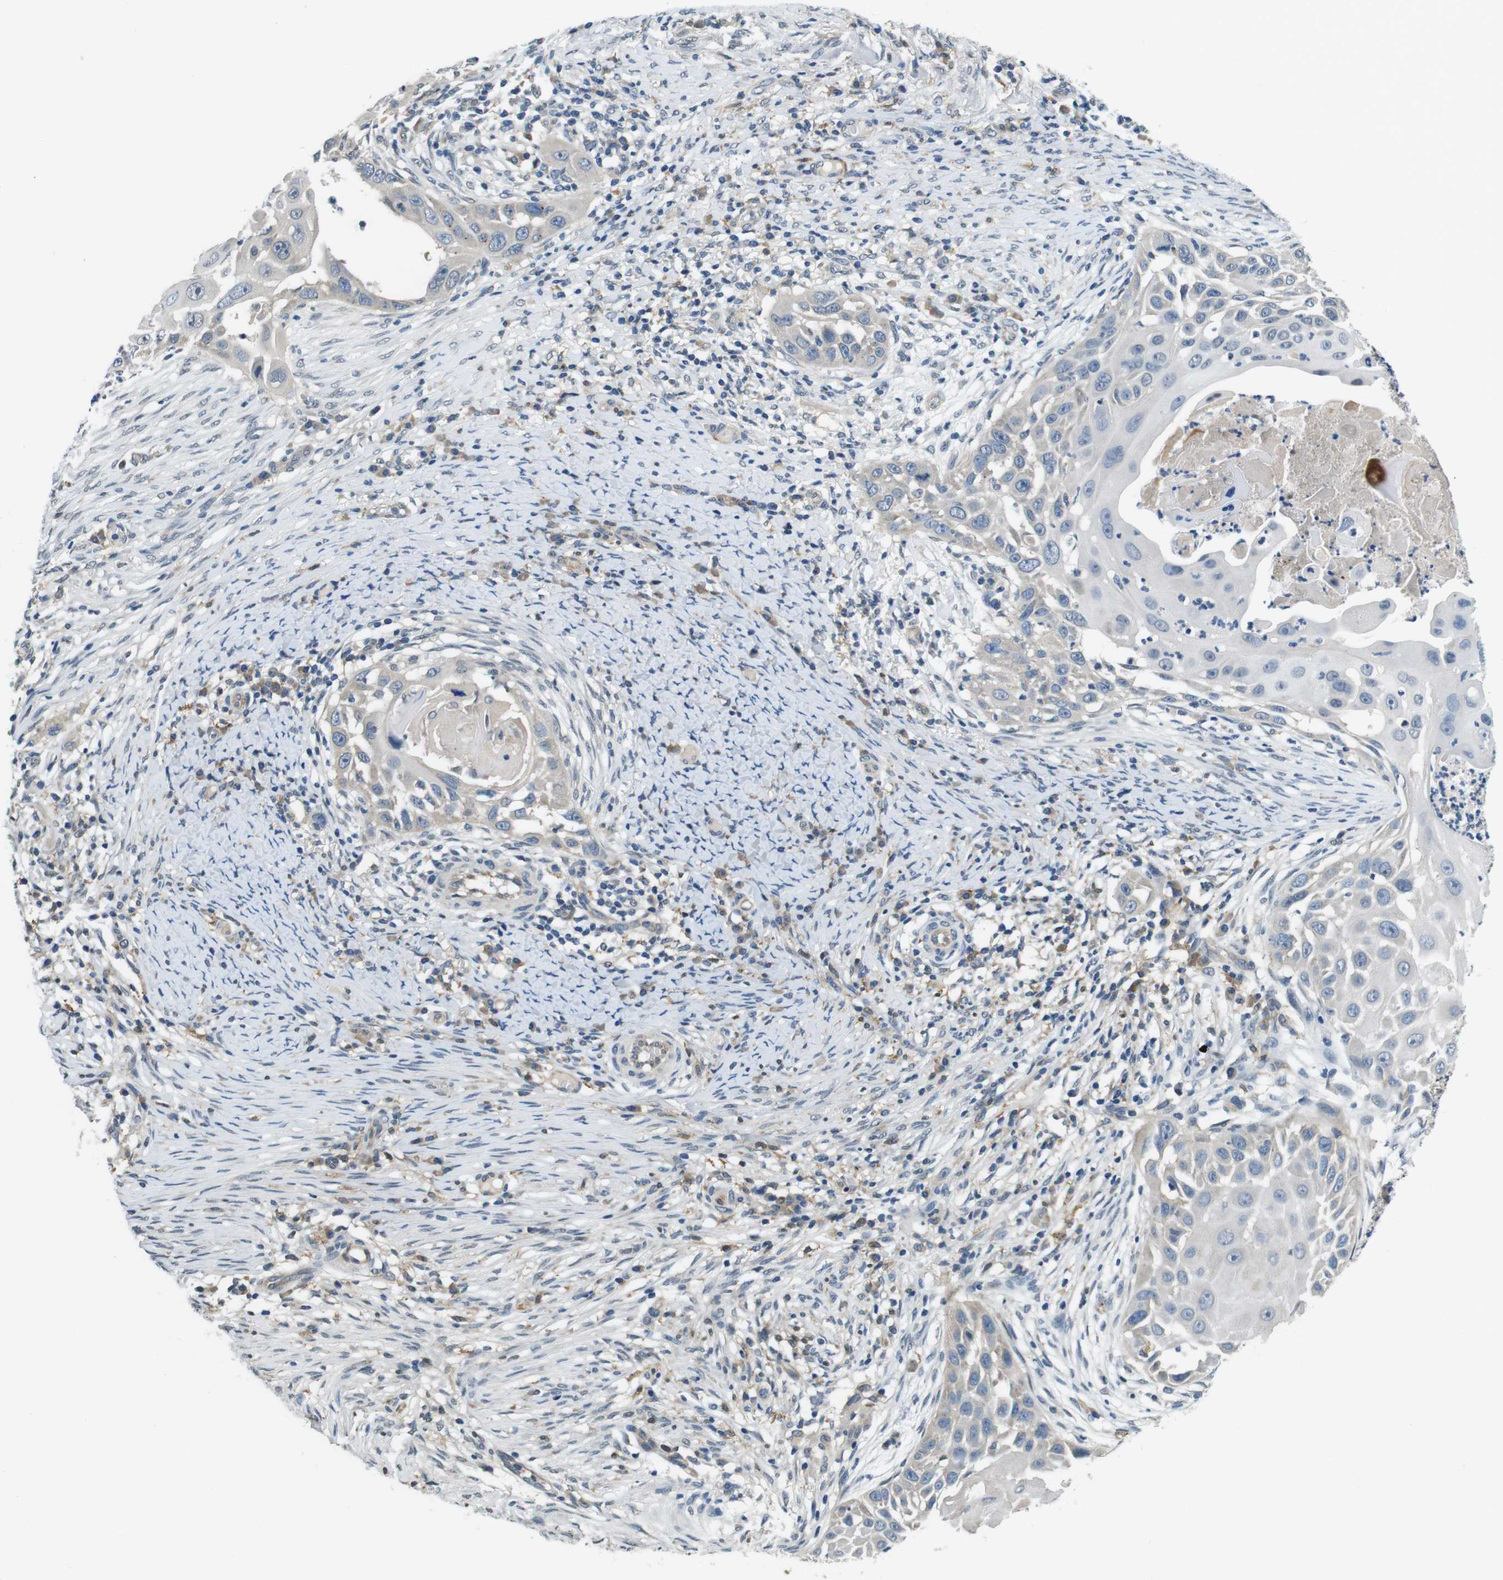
{"staining": {"intensity": "negative", "quantity": "none", "location": "none"}, "tissue": "skin cancer", "cell_type": "Tumor cells", "image_type": "cancer", "snomed": [{"axis": "morphology", "description": "Squamous cell carcinoma, NOS"}, {"axis": "topography", "description": "Skin"}], "caption": "A high-resolution image shows immunohistochemistry (IHC) staining of squamous cell carcinoma (skin), which displays no significant positivity in tumor cells. (Brightfield microscopy of DAB immunohistochemistry at high magnification).", "gene": "CD163L1", "patient": {"sex": "female", "age": 44}}